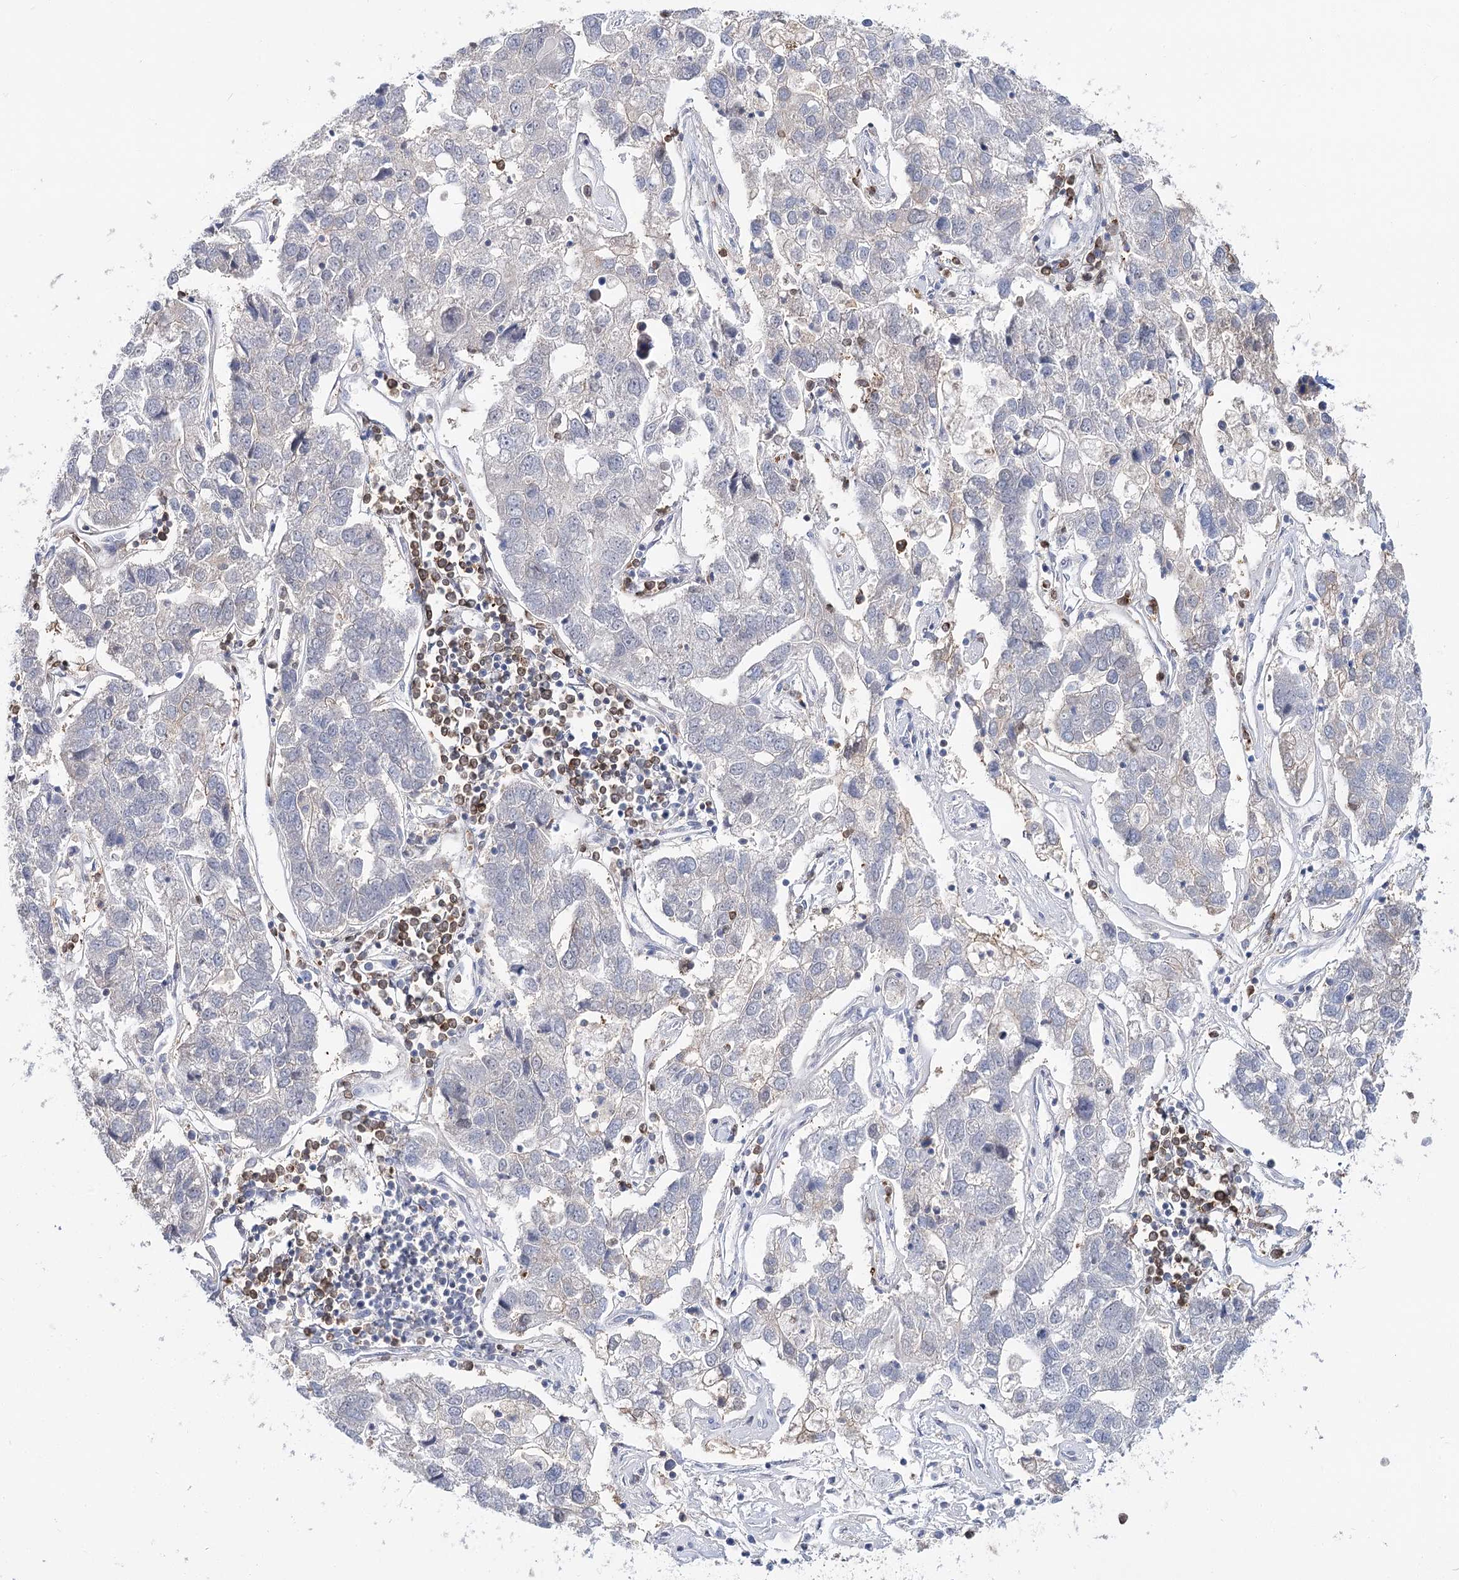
{"staining": {"intensity": "negative", "quantity": "none", "location": "none"}, "tissue": "pancreatic cancer", "cell_type": "Tumor cells", "image_type": "cancer", "snomed": [{"axis": "morphology", "description": "Adenocarcinoma, NOS"}, {"axis": "topography", "description": "Pancreas"}], "caption": "A histopathology image of pancreatic cancer (adenocarcinoma) stained for a protein demonstrates no brown staining in tumor cells. Nuclei are stained in blue.", "gene": "UGP2", "patient": {"sex": "female", "age": 61}}